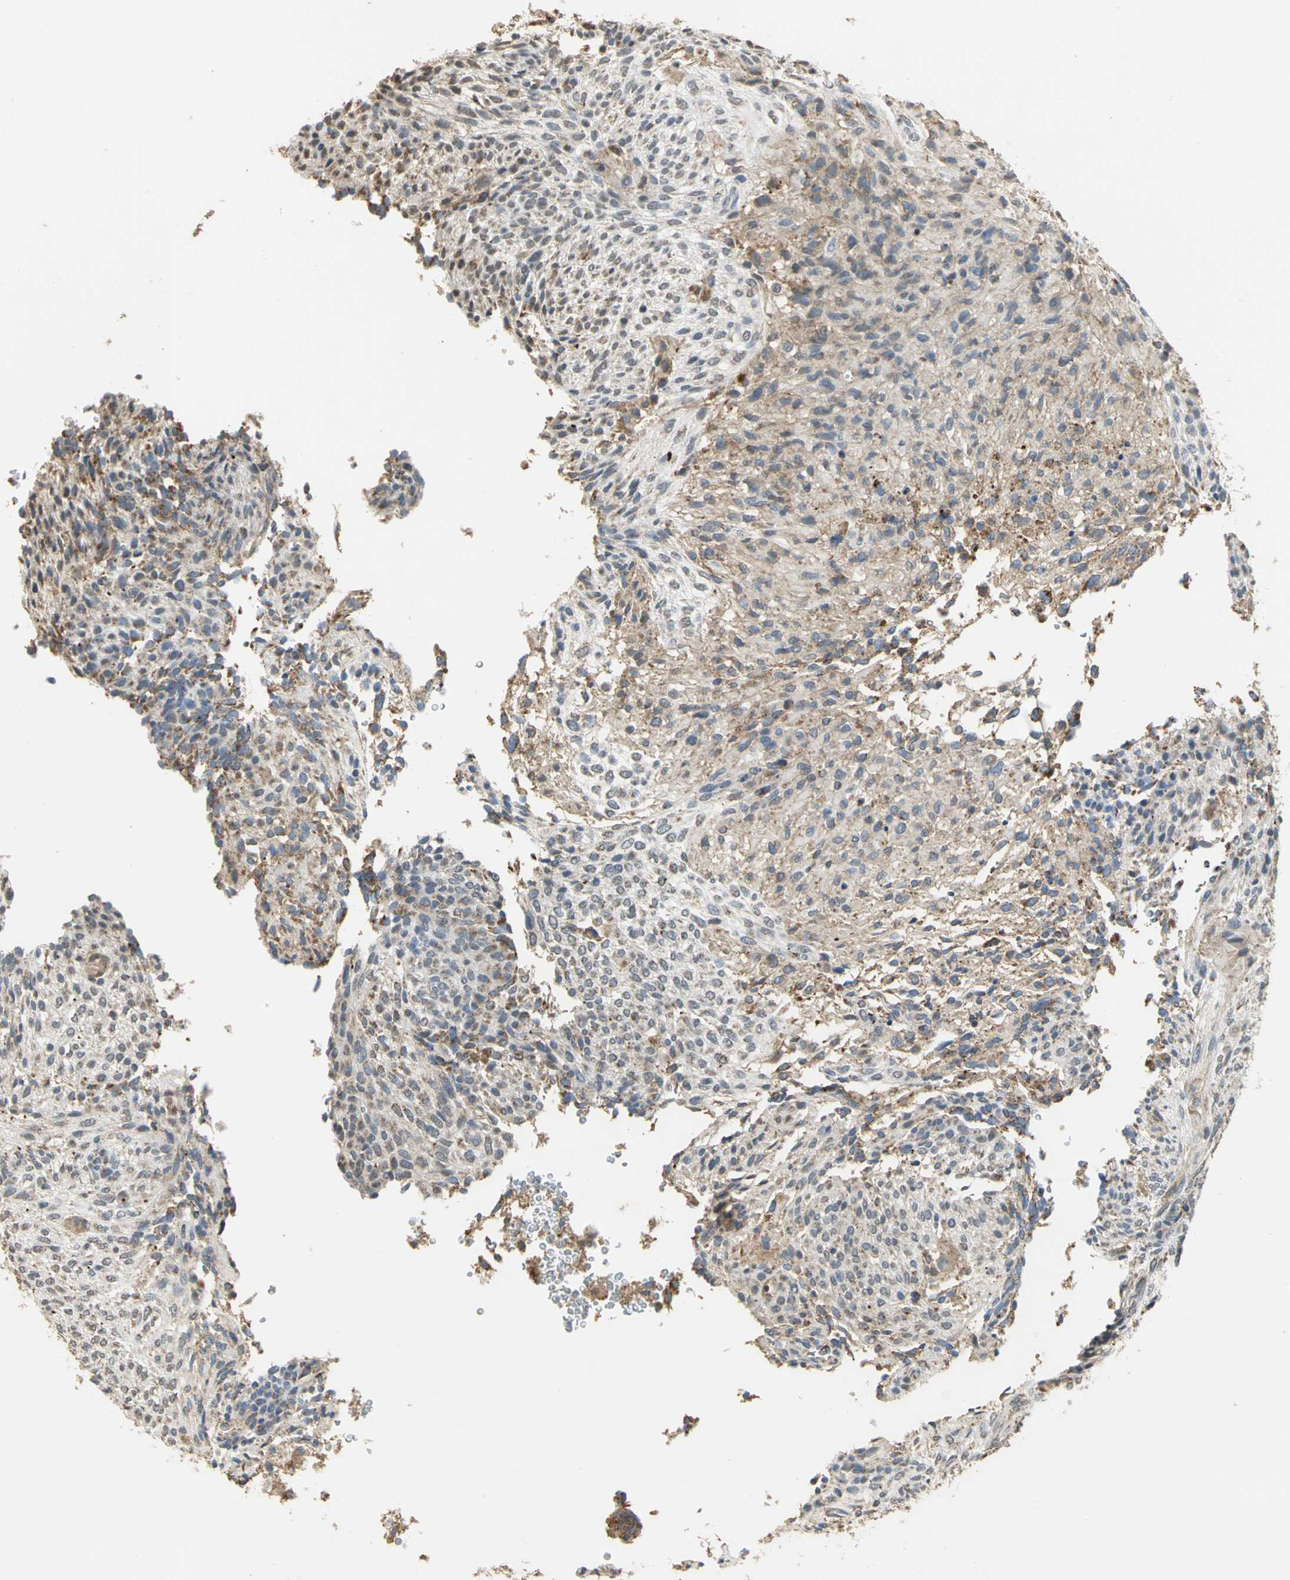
{"staining": {"intensity": "weak", "quantity": ">75%", "location": "cytoplasmic/membranous"}, "tissue": "glioma", "cell_type": "Tumor cells", "image_type": "cancer", "snomed": [{"axis": "morphology", "description": "Glioma, malignant, High grade"}, {"axis": "topography", "description": "Cerebral cortex"}], "caption": "A brown stain labels weak cytoplasmic/membranous positivity of a protein in glioma tumor cells.", "gene": "NDUFB5", "patient": {"sex": "female", "age": 55}}